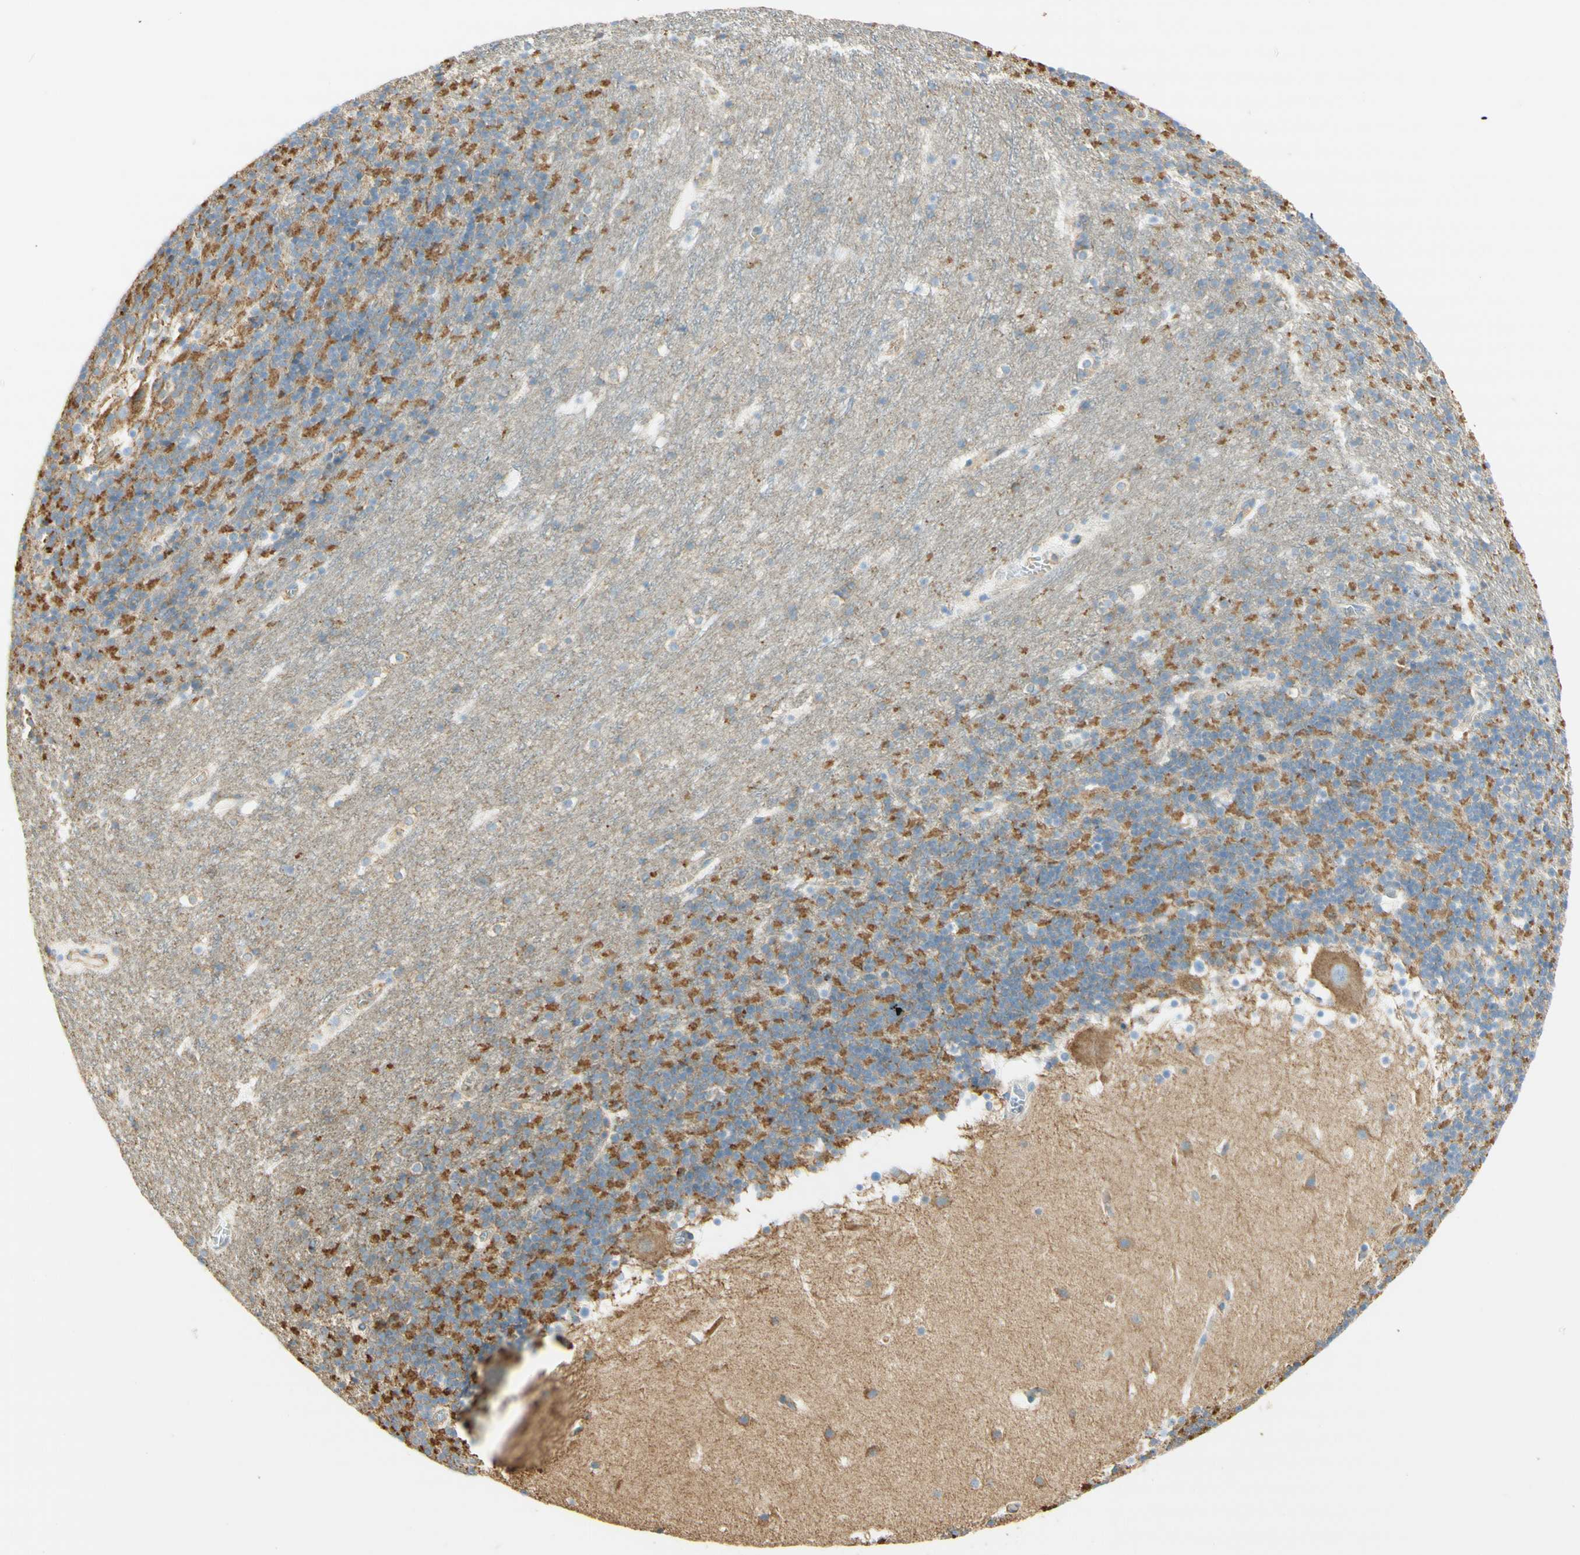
{"staining": {"intensity": "weak", "quantity": "25%-75%", "location": "cytoplasmic/membranous"}, "tissue": "cerebellum", "cell_type": "Cells in granular layer", "image_type": "normal", "snomed": [{"axis": "morphology", "description": "Normal tissue, NOS"}, {"axis": "topography", "description": "Cerebellum"}], "caption": "This is a histology image of immunohistochemistry (IHC) staining of unremarkable cerebellum, which shows weak positivity in the cytoplasmic/membranous of cells in granular layer.", "gene": "CLTC", "patient": {"sex": "male", "age": 45}}